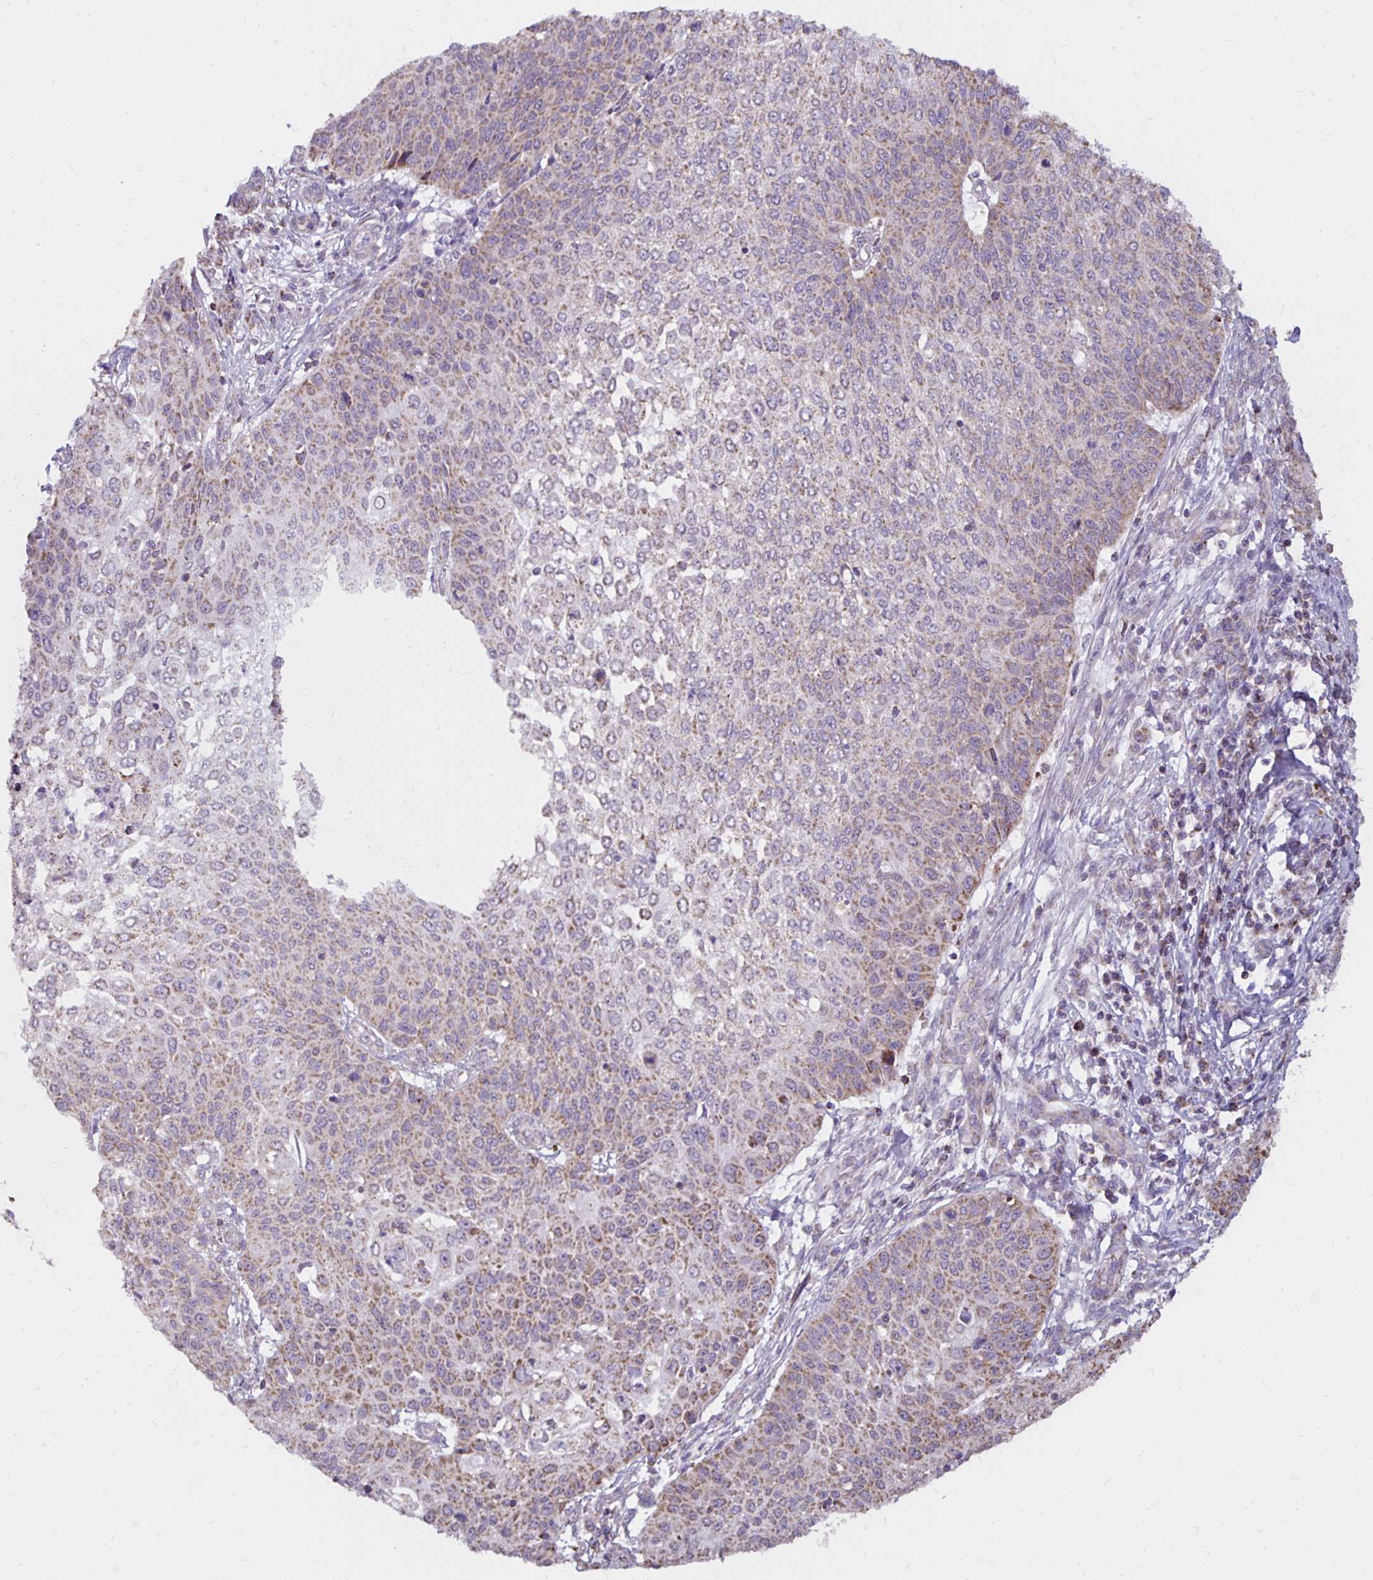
{"staining": {"intensity": "weak", "quantity": "25%-75%", "location": "cytoplasmic/membranous"}, "tissue": "cervical cancer", "cell_type": "Tumor cells", "image_type": "cancer", "snomed": [{"axis": "morphology", "description": "Squamous cell carcinoma, NOS"}, {"axis": "topography", "description": "Cervix"}], "caption": "Weak cytoplasmic/membranous expression is present in about 25%-75% of tumor cells in squamous cell carcinoma (cervical).", "gene": "IER3", "patient": {"sex": "female", "age": 65}}